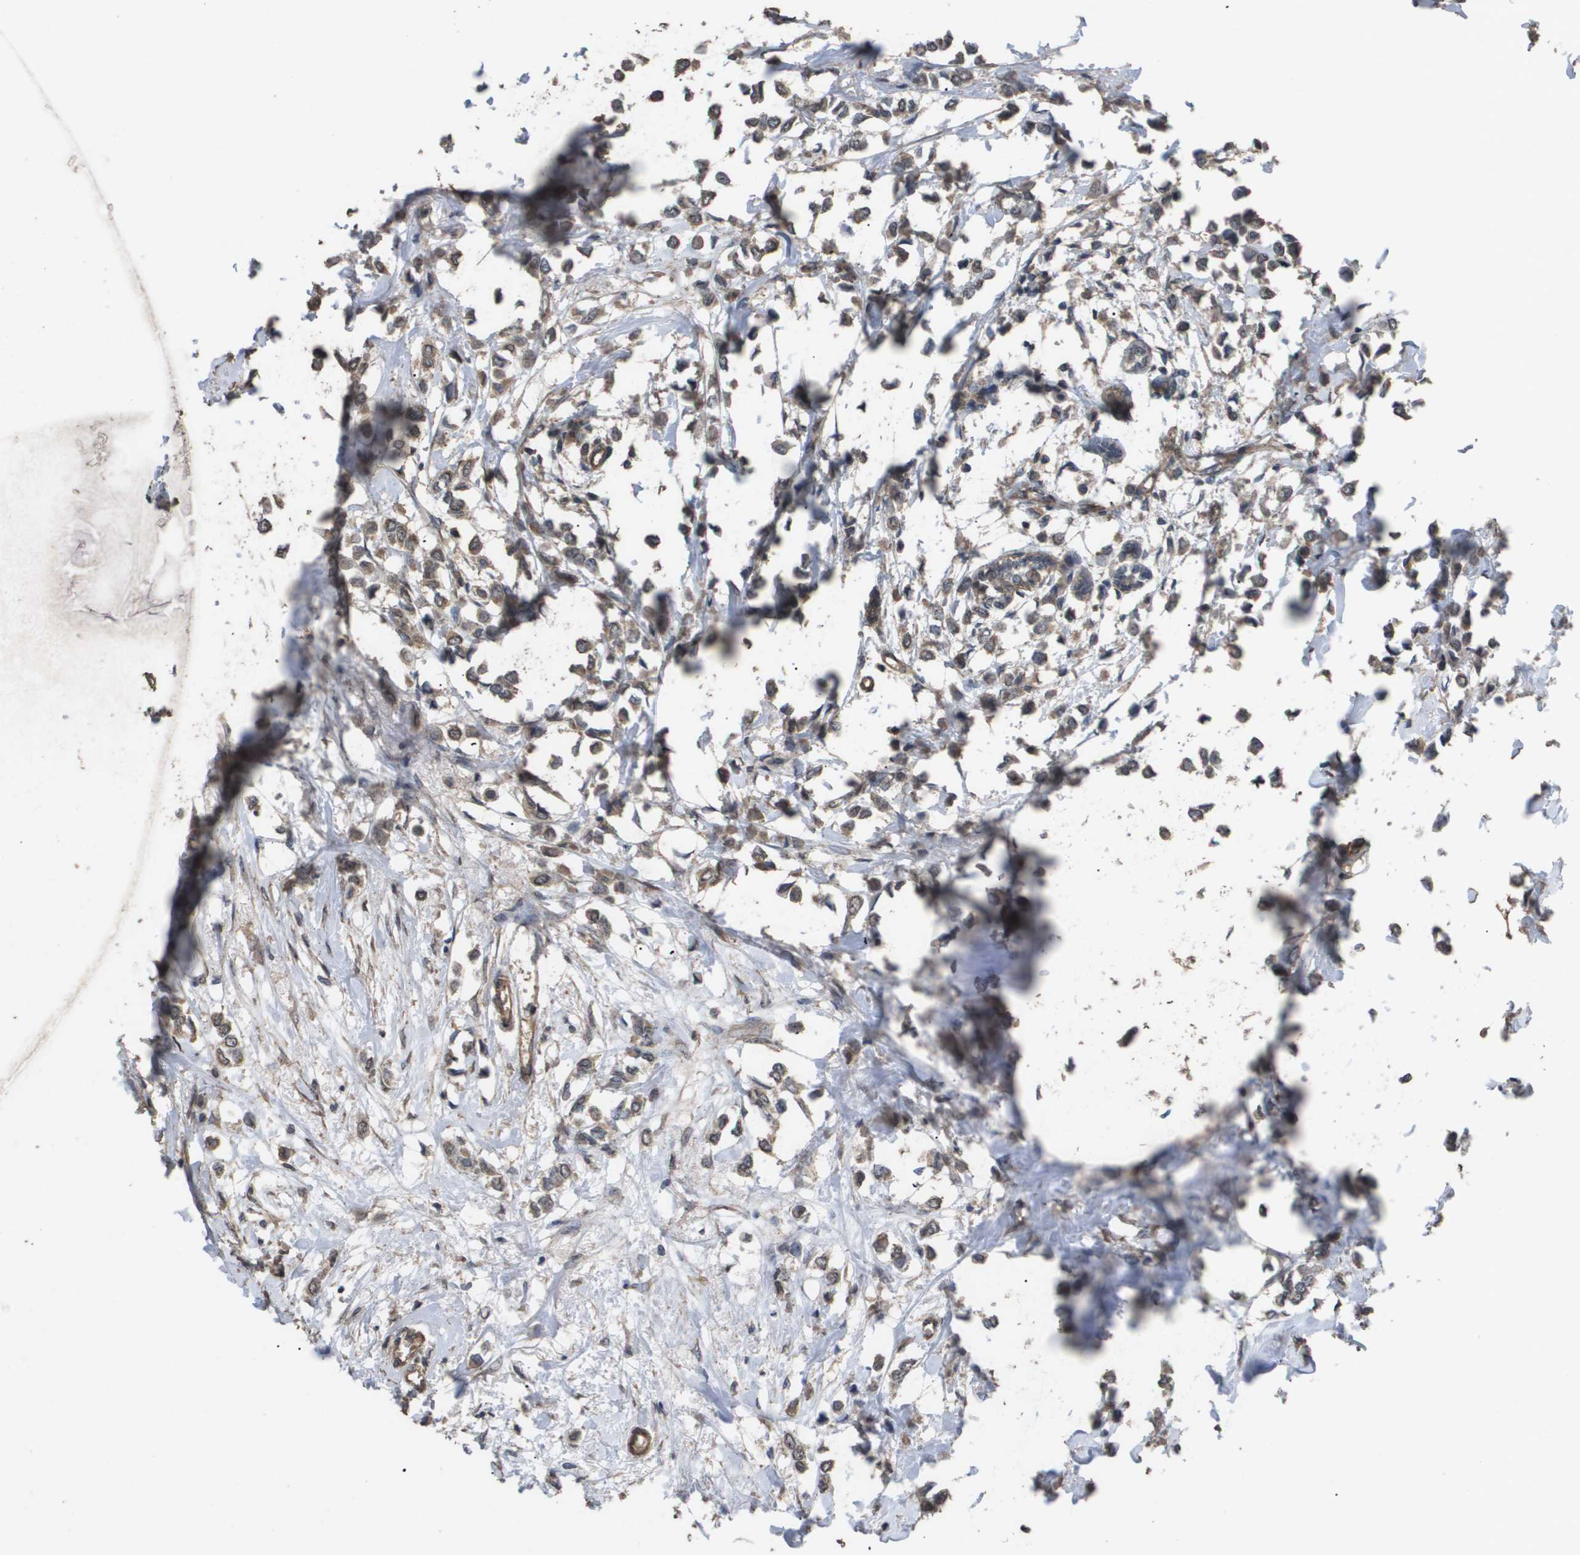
{"staining": {"intensity": "moderate", "quantity": ">75%", "location": "cytoplasmic/membranous"}, "tissue": "breast cancer", "cell_type": "Tumor cells", "image_type": "cancer", "snomed": [{"axis": "morphology", "description": "Lobular carcinoma"}, {"axis": "topography", "description": "Breast"}], "caption": "The image shows immunohistochemical staining of breast lobular carcinoma. There is moderate cytoplasmic/membranous staining is identified in approximately >75% of tumor cells. (DAB IHC, brown staining for protein, blue staining for nuclei).", "gene": "CUL5", "patient": {"sex": "female", "age": 51}}